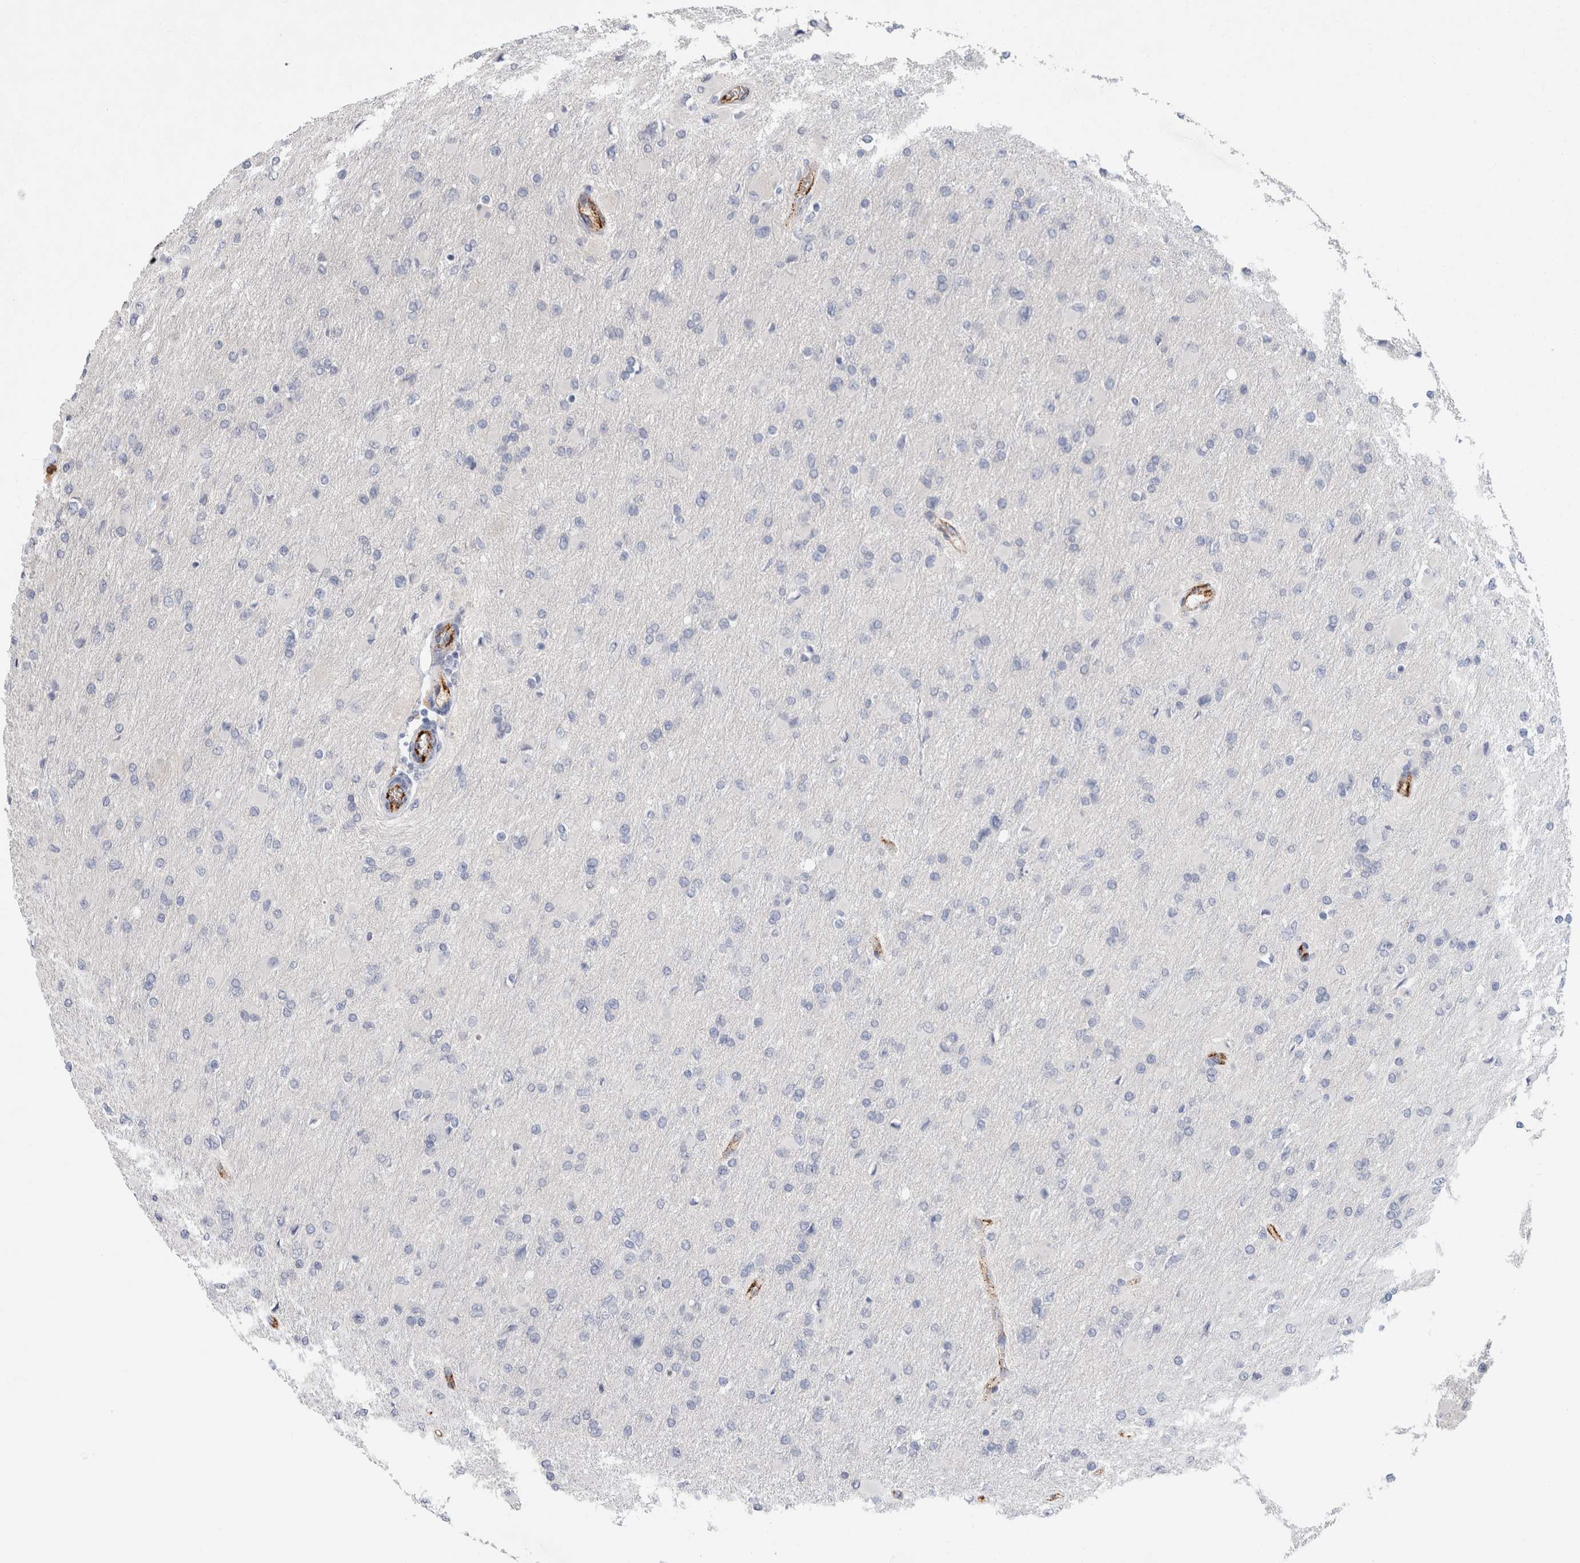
{"staining": {"intensity": "negative", "quantity": "none", "location": "none"}, "tissue": "glioma", "cell_type": "Tumor cells", "image_type": "cancer", "snomed": [{"axis": "morphology", "description": "Glioma, malignant, High grade"}, {"axis": "topography", "description": "Cerebral cortex"}], "caption": "Tumor cells are negative for protein expression in human malignant glioma (high-grade).", "gene": "IARS2", "patient": {"sex": "female", "age": 36}}